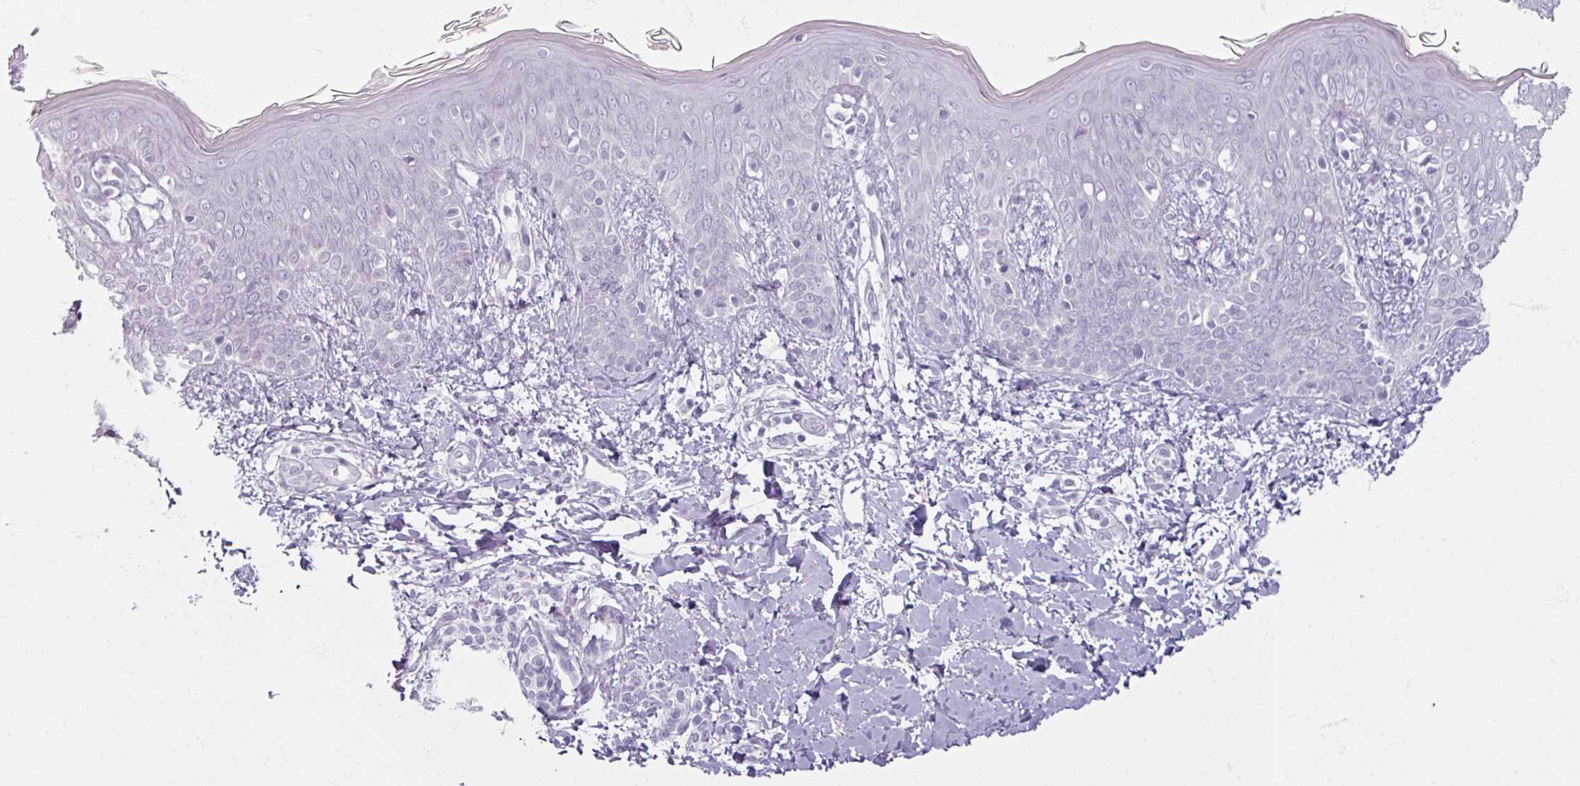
{"staining": {"intensity": "negative", "quantity": "none", "location": "none"}, "tissue": "skin", "cell_type": "Fibroblasts", "image_type": "normal", "snomed": [{"axis": "morphology", "description": "Normal tissue, NOS"}, {"axis": "topography", "description": "Skin"}], "caption": "IHC of benign human skin exhibits no expression in fibroblasts.", "gene": "TG", "patient": {"sex": "male", "age": 16}}